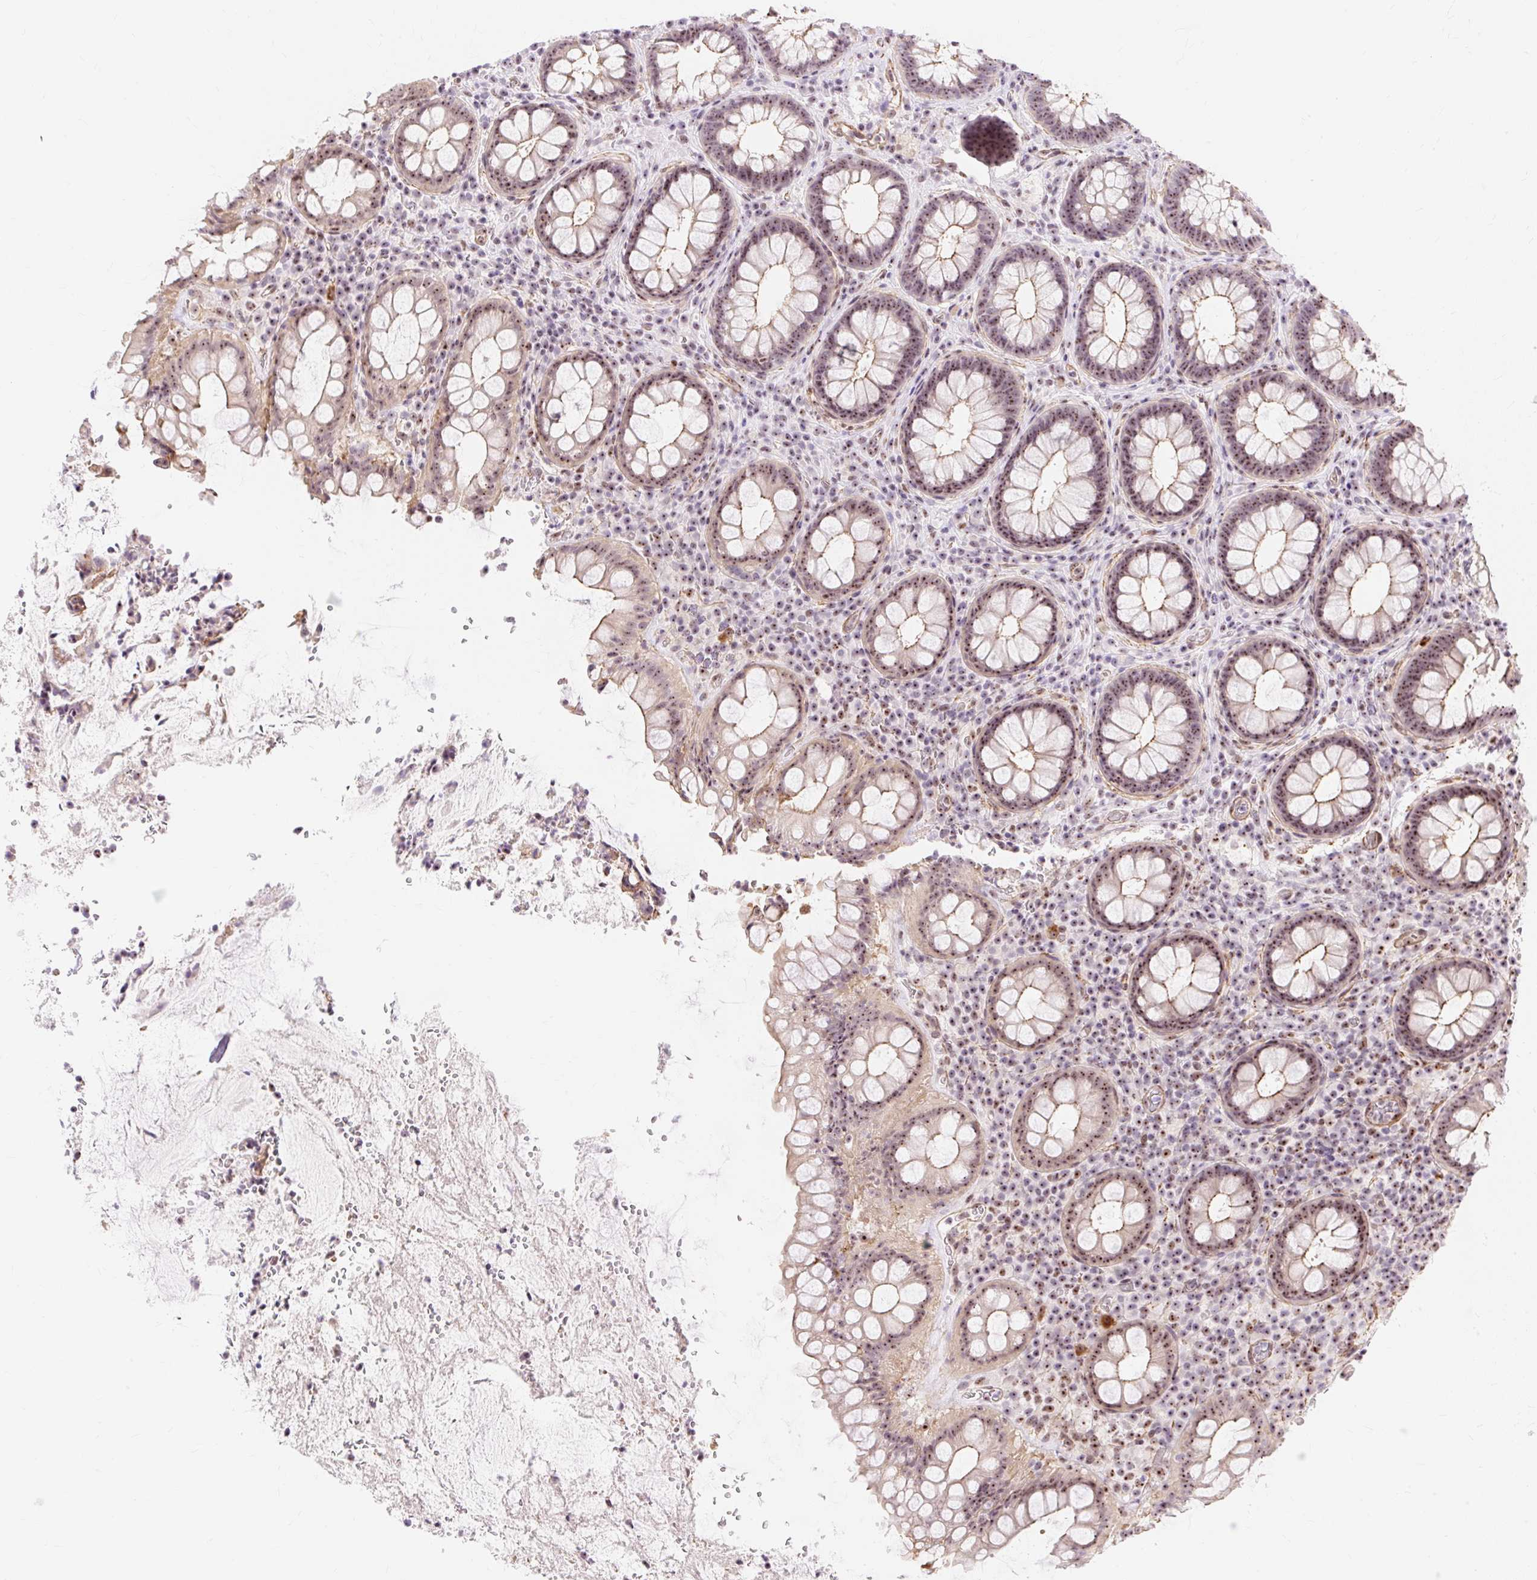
{"staining": {"intensity": "moderate", "quantity": ">75%", "location": "cytoplasmic/membranous,nuclear"}, "tissue": "rectum", "cell_type": "Glandular cells", "image_type": "normal", "snomed": [{"axis": "morphology", "description": "Normal tissue, NOS"}, {"axis": "topography", "description": "Rectum"}], "caption": "This histopathology image exhibits unremarkable rectum stained with immunohistochemistry (IHC) to label a protein in brown. The cytoplasmic/membranous,nuclear of glandular cells show moderate positivity for the protein. Nuclei are counter-stained blue.", "gene": "OBP2A", "patient": {"sex": "female", "age": 69}}